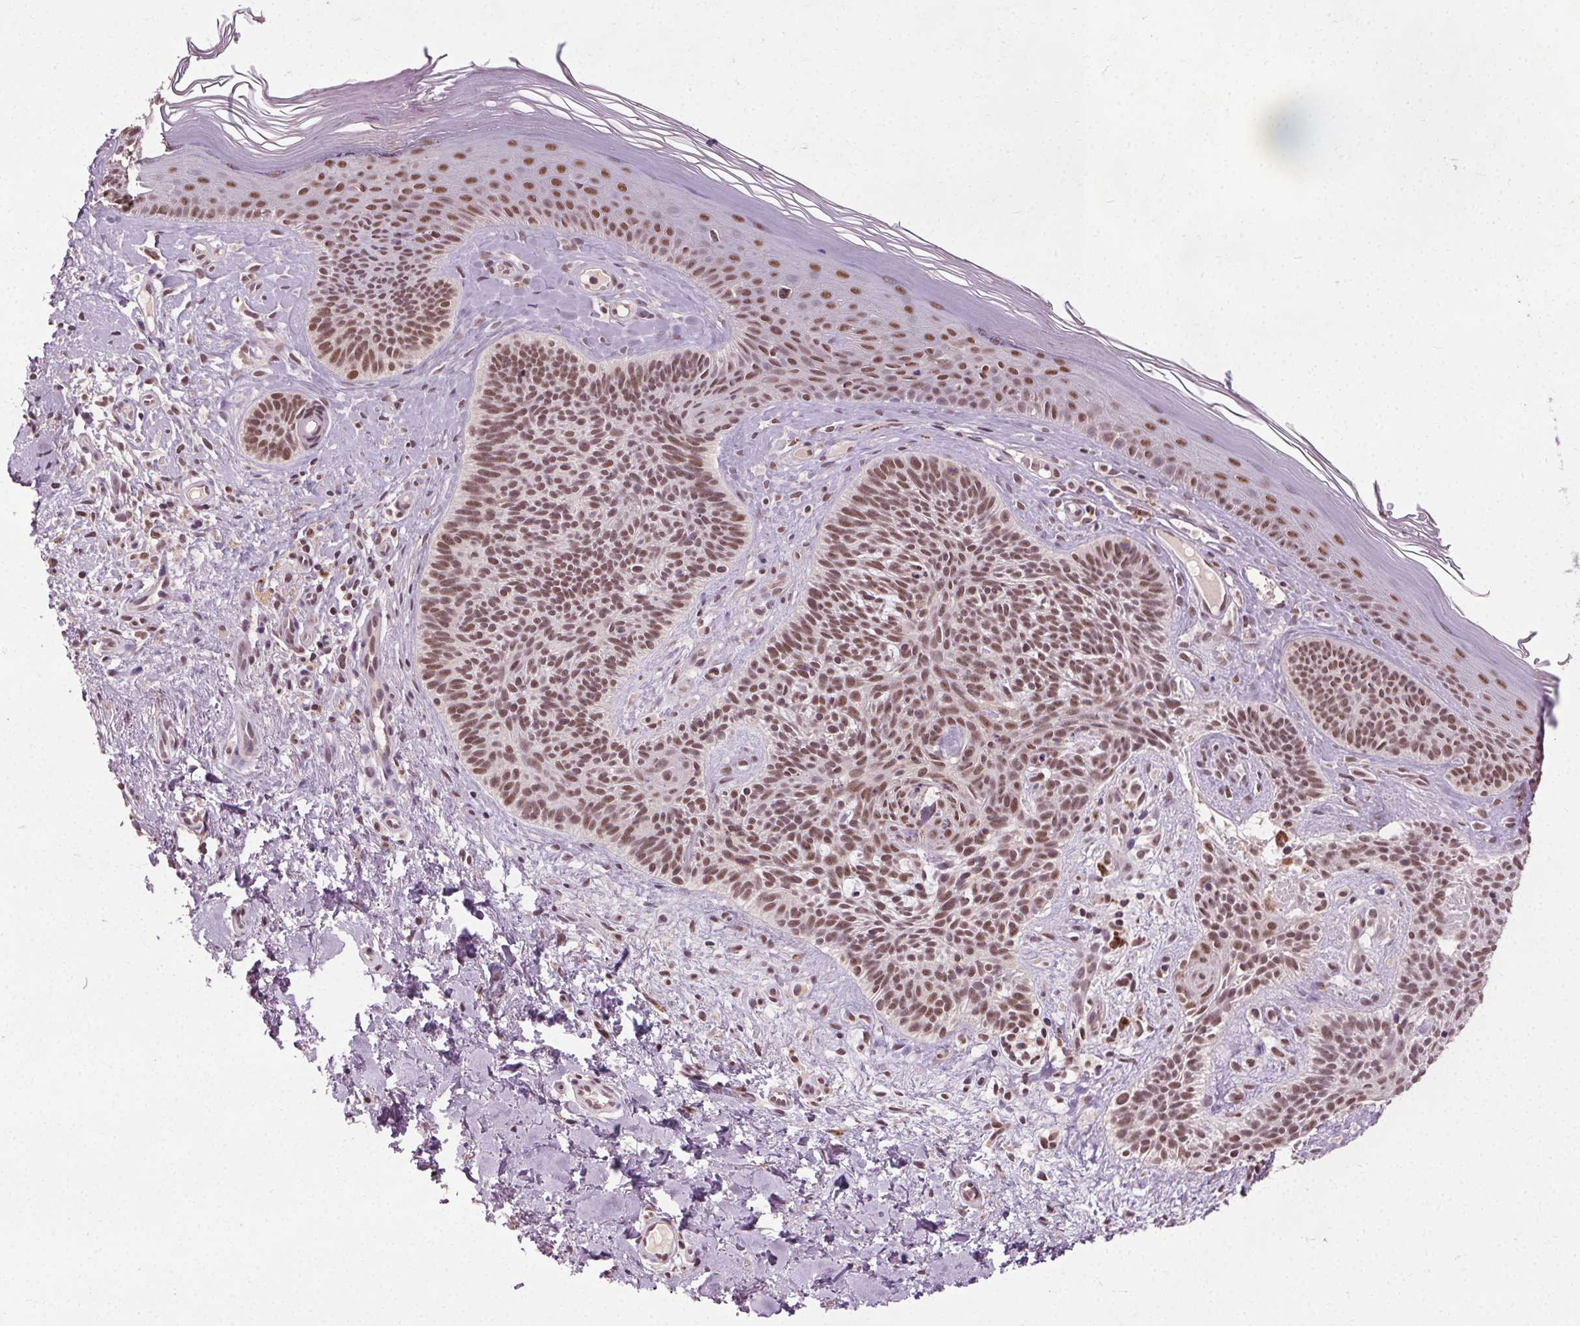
{"staining": {"intensity": "moderate", "quantity": ">75%", "location": "nuclear"}, "tissue": "skin cancer", "cell_type": "Tumor cells", "image_type": "cancer", "snomed": [{"axis": "morphology", "description": "Basal cell carcinoma"}, {"axis": "topography", "description": "Skin"}], "caption": "Immunohistochemical staining of human basal cell carcinoma (skin) reveals moderate nuclear protein staining in about >75% of tumor cells.", "gene": "MED6", "patient": {"sex": "male", "age": 79}}